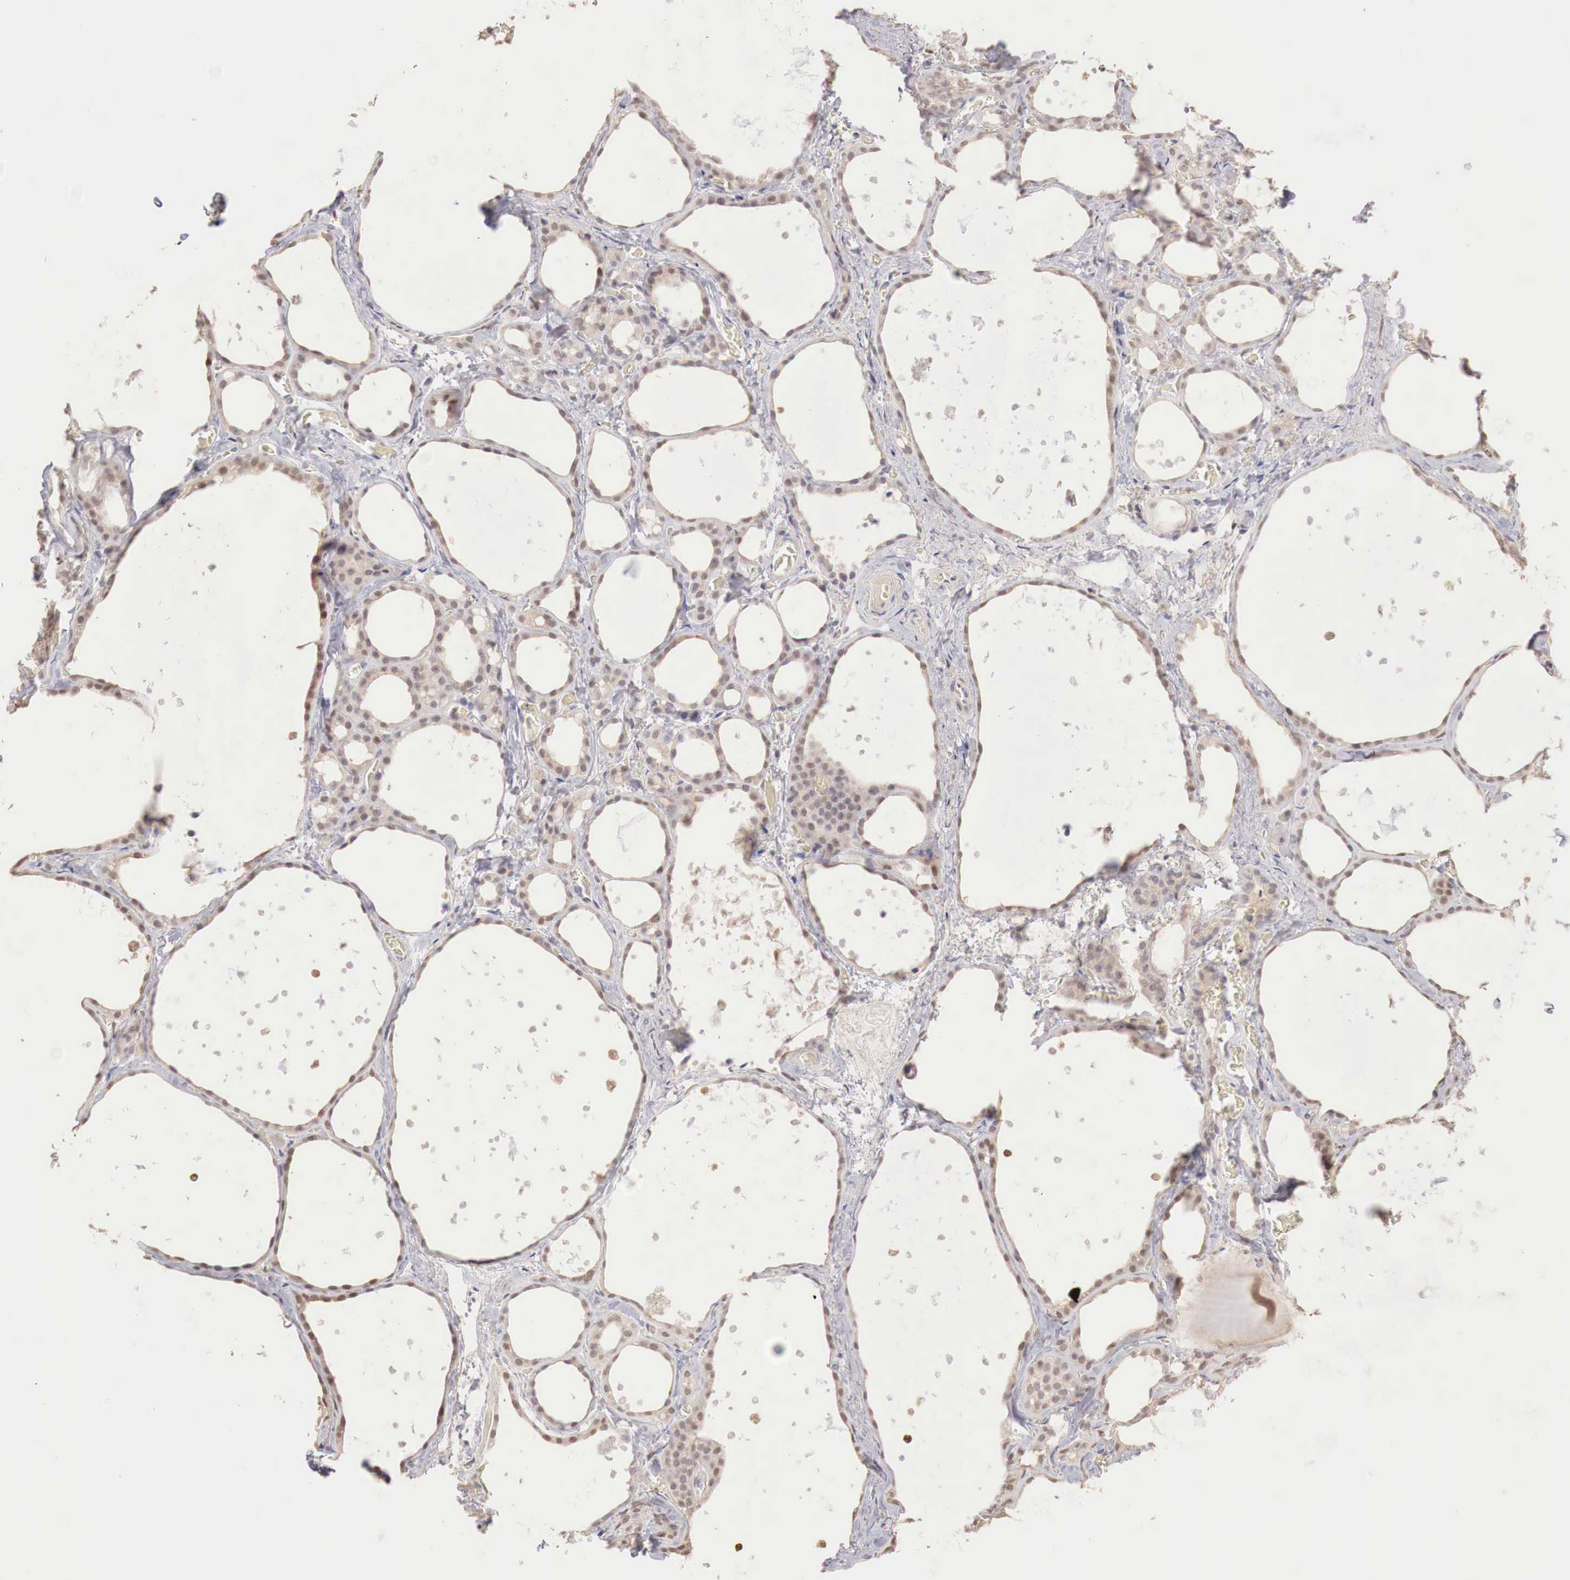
{"staining": {"intensity": "weak", "quantity": ">75%", "location": "cytoplasmic/membranous"}, "tissue": "thyroid gland", "cell_type": "Glandular cells", "image_type": "normal", "snomed": [{"axis": "morphology", "description": "Normal tissue, NOS"}, {"axis": "topography", "description": "Thyroid gland"}], "caption": "Immunohistochemical staining of normal thyroid gland shows weak cytoplasmic/membranous protein expression in about >75% of glandular cells. (brown staining indicates protein expression, while blue staining denotes nuclei).", "gene": "TBC1D9", "patient": {"sex": "male", "age": 76}}